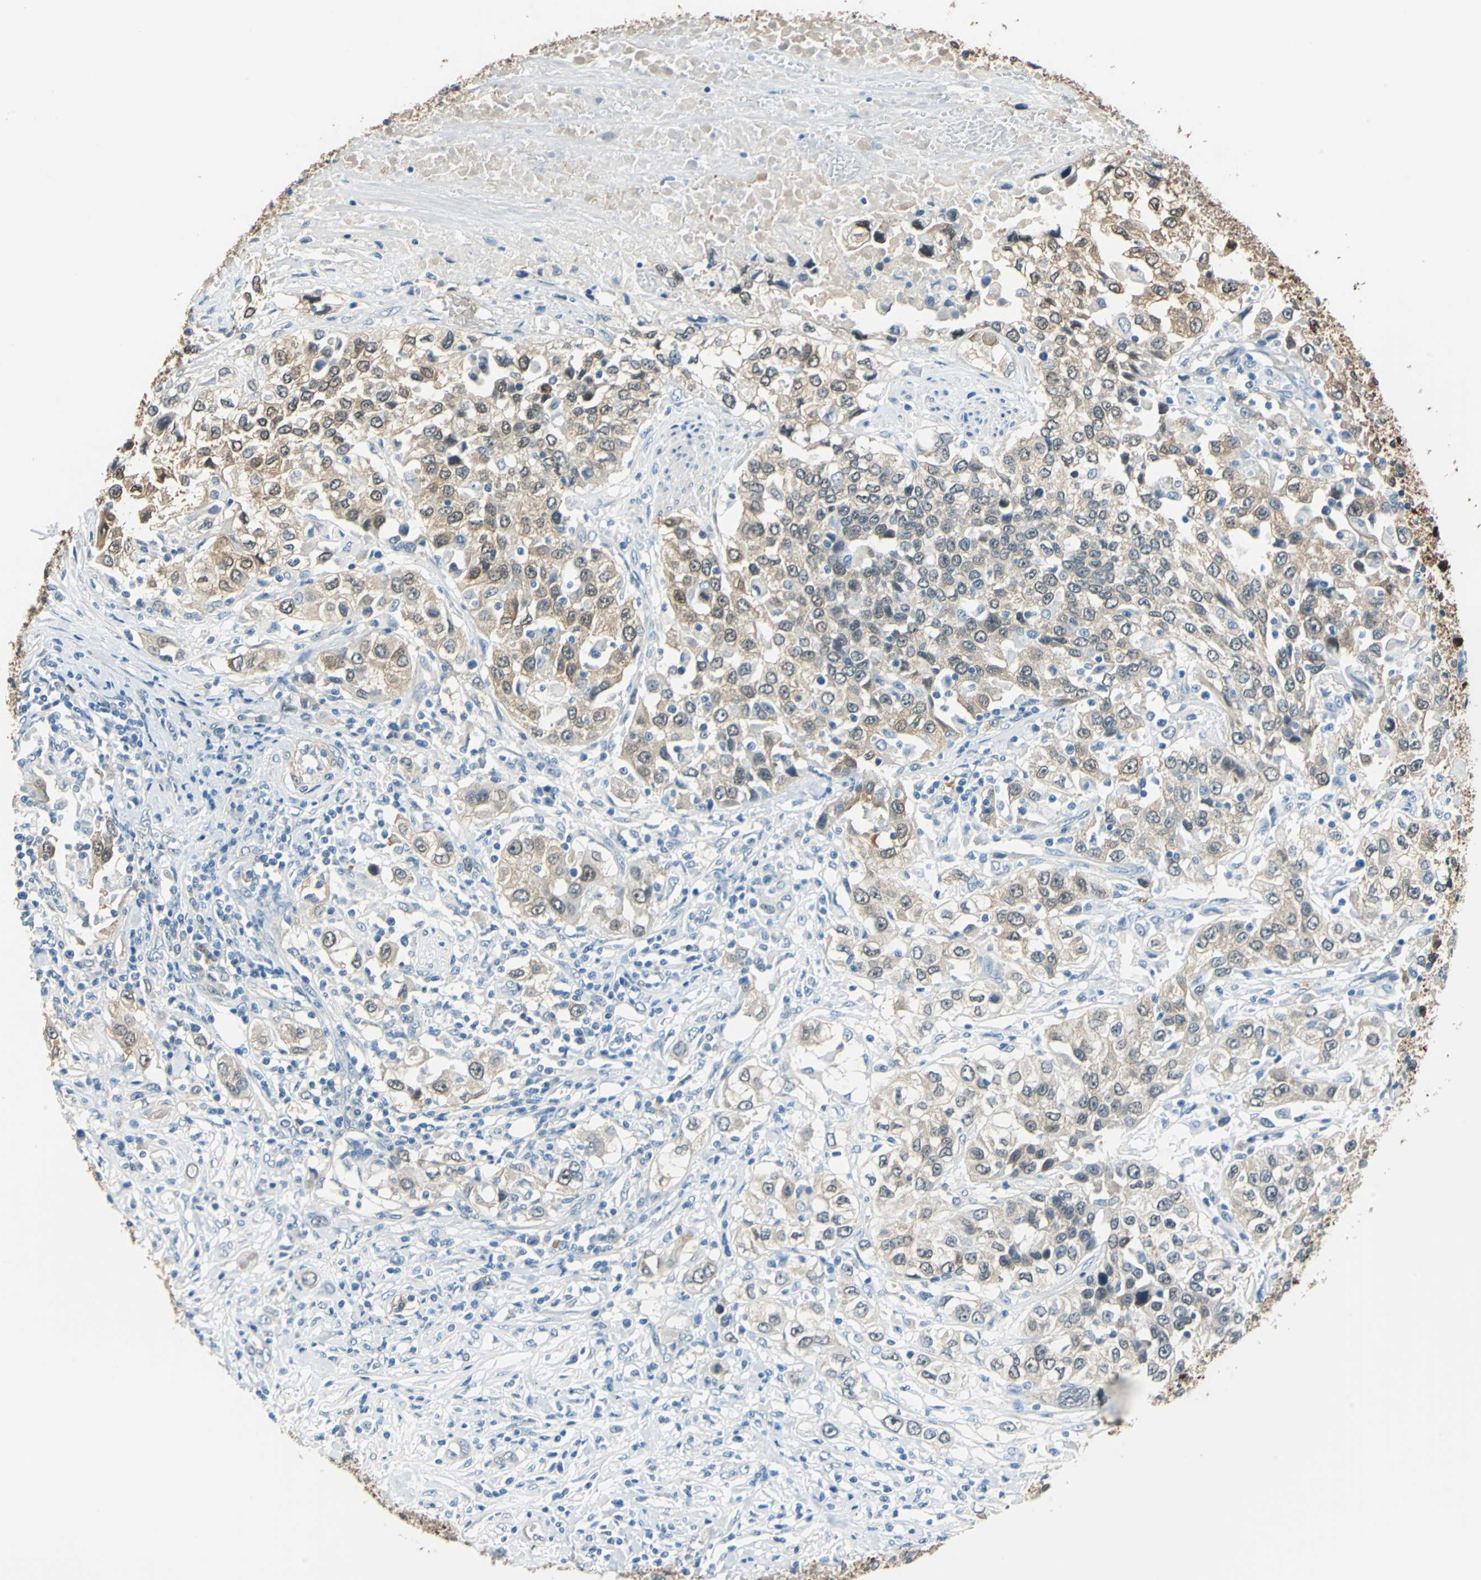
{"staining": {"intensity": "moderate", "quantity": ">75%", "location": "cytoplasmic/membranous"}, "tissue": "urothelial cancer", "cell_type": "Tumor cells", "image_type": "cancer", "snomed": [{"axis": "morphology", "description": "Urothelial carcinoma, High grade"}, {"axis": "topography", "description": "Urinary bladder"}], "caption": "Brown immunohistochemical staining in urothelial carcinoma (high-grade) demonstrates moderate cytoplasmic/membranous staining in about >75% of tumor cells. (DAB (3,3'-diaminobenzidine) IHC, brown staining for protein, blue staining for nuclei).", "gene": "FKBP4", "patient": {"sex": "female", "age": 80}}